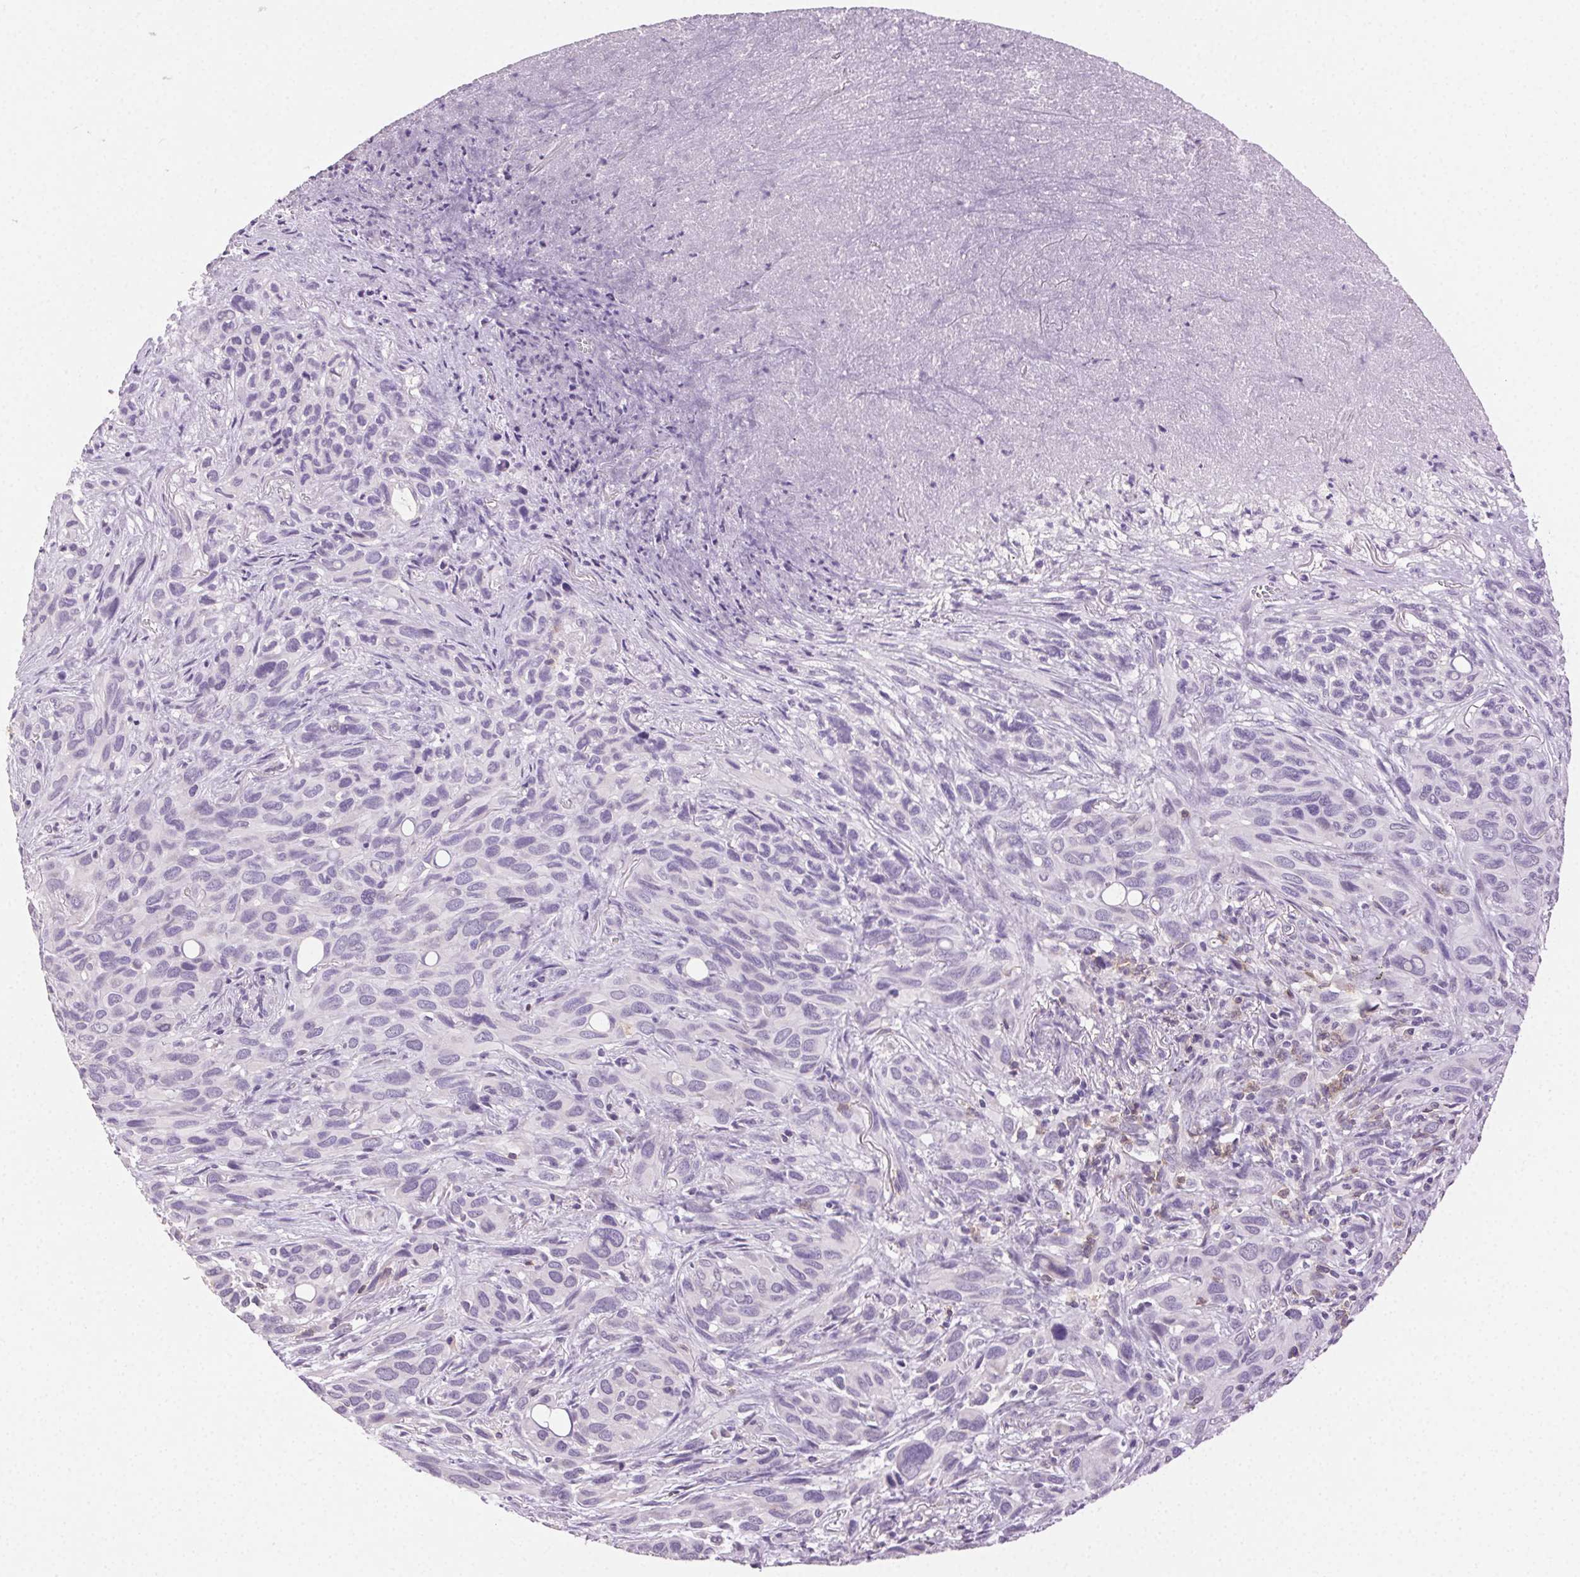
{"staining": {"intensity": "negative", "quantity": "none", "location": "none"}, "tissue": "melanoma", "cell_type": "Tumor cells", "image_type": "cancer", "snomed": [{"axis": "morphology", "description": "Malignant melanoma, Metastatic site"}, {"axis": "topography", "description": "Lung"}], "caption": "Tumor cells show no significant staining in malignant melanoma (metastatic site).", "gene": "AKAP5", "patient": {"sex": "male", "age": 48}}